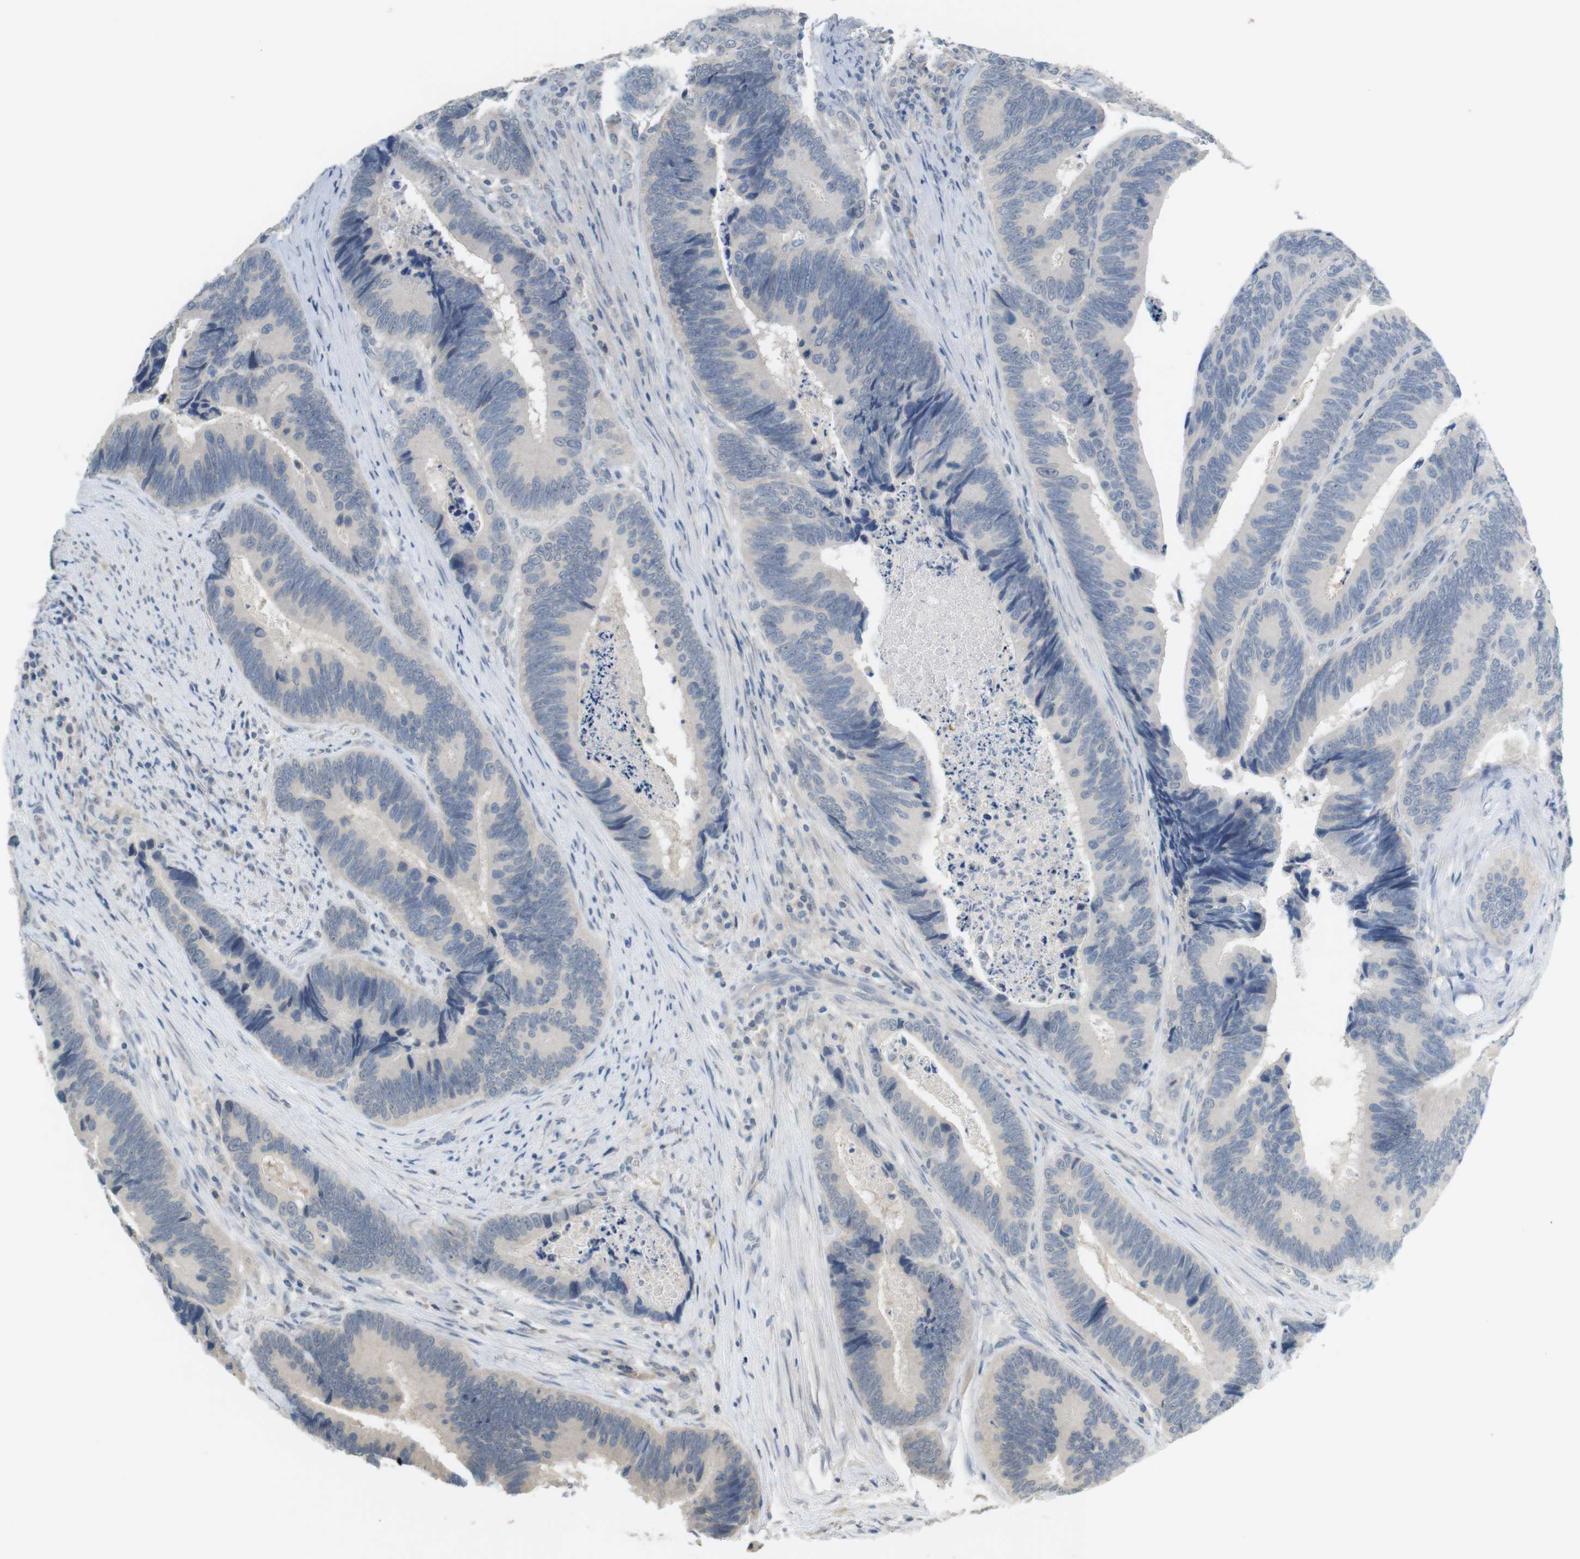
{"staining": {"intensity": "negative", "quantity": "none", "location": "none"}, "tissue": "colorectal cancer", "cell_type": "Tumor cells", "image_type": "cancer", "snomed": [{"axis": "morphology", "description": "Inflammation, NOS"}, {"axis": "morphology", "description": "Adenocarcinoma, NOS"}, {"axis": "topography", "description": "Colon"}], "caption": "This is an immunohistochemistry photomicrograph of human colorectal cancer. There is no expression in tumor cells.", "gene": "MUC5B", "patient": {"sex": "male", "age": 72}}